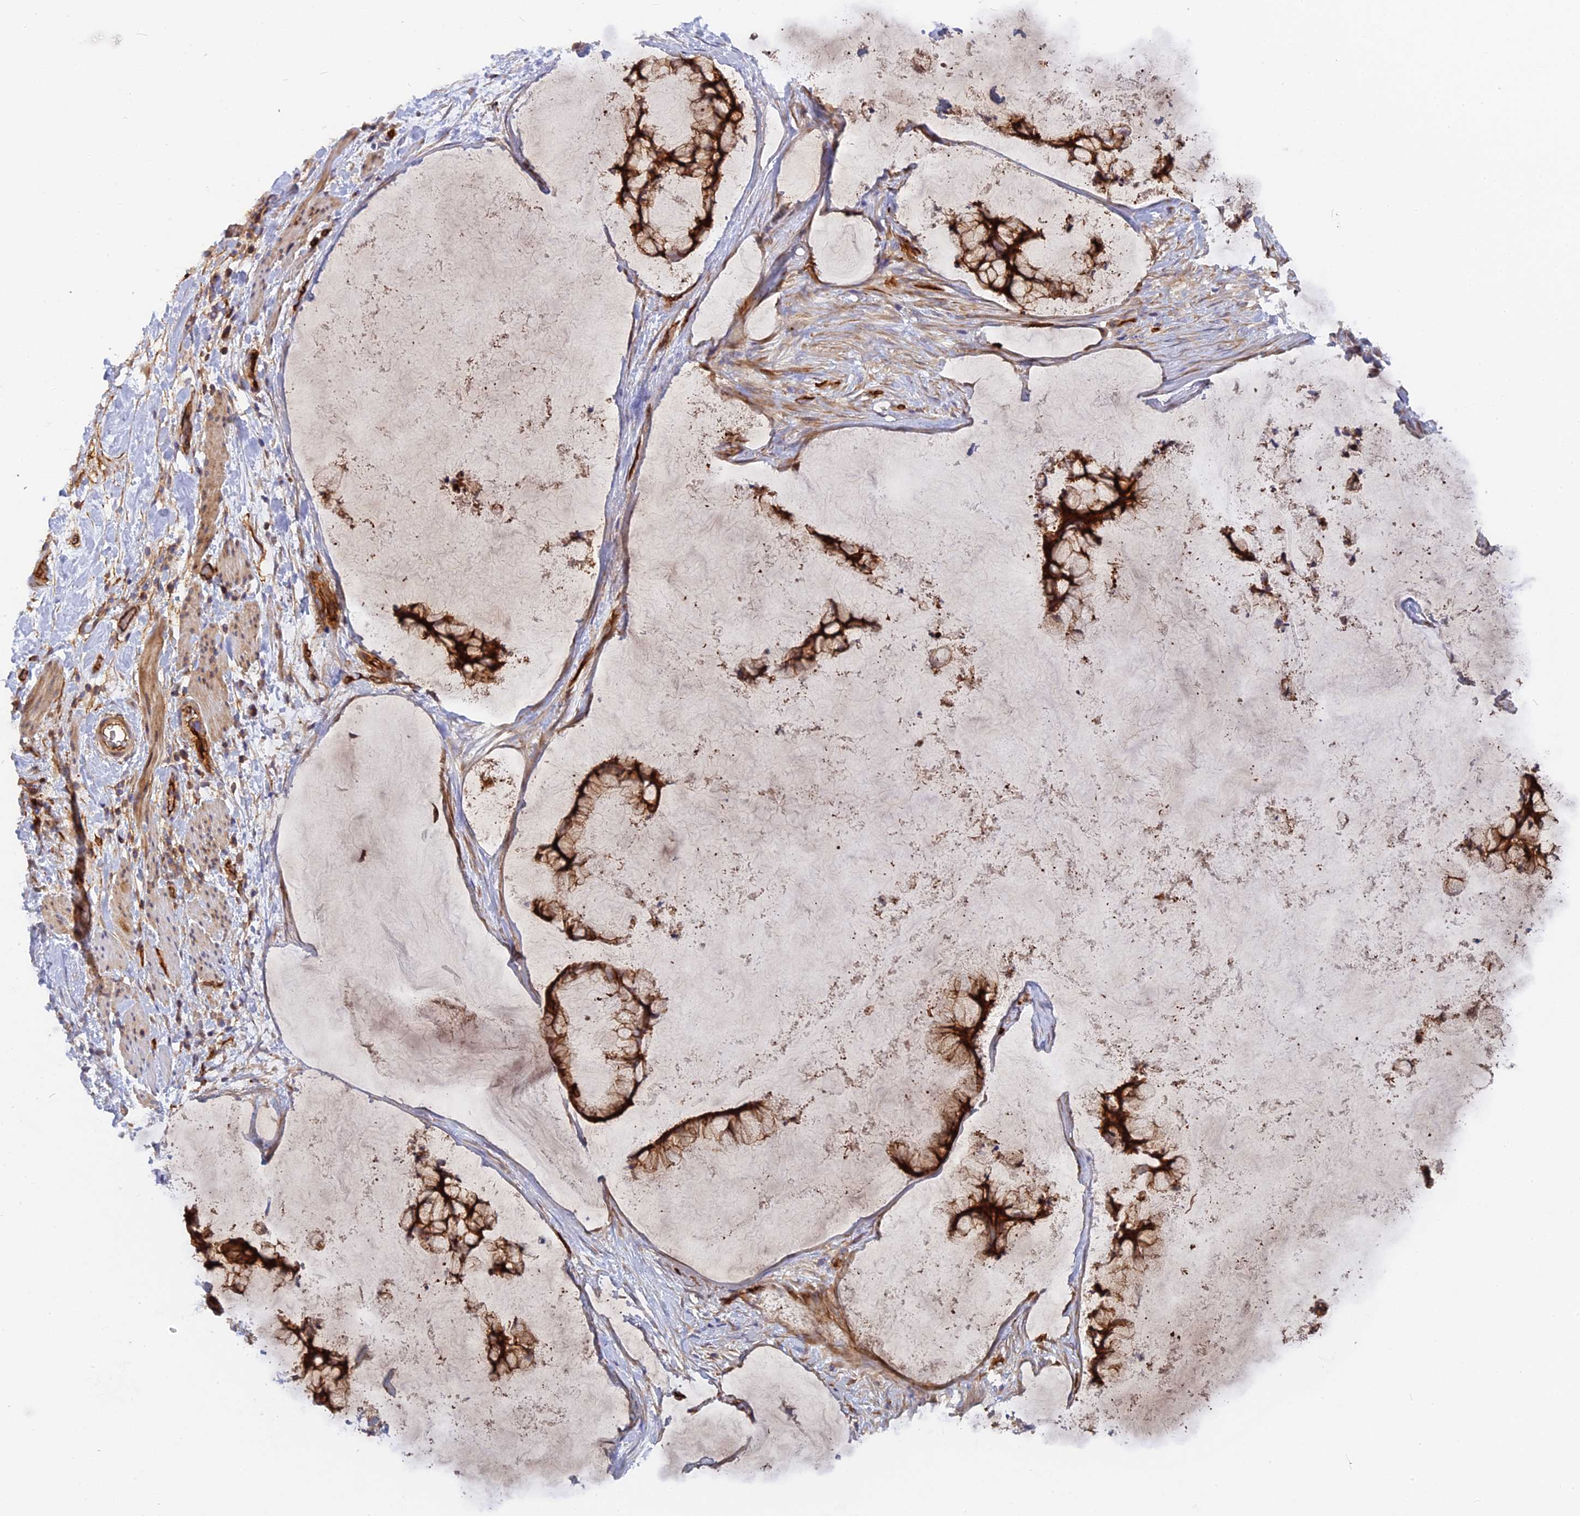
{"staining": {"intensity": "strong", "quantity": ">75%", "location": "cytoplasmic/membranous"}, "tissue": "ovarian cancer", "cell_type": "Tumor cells", "image_type": "cancer", "snomed": [{"axis": "morphology", "description": "Cystadenocarcinoma, mucinous, NOS"}, {"axis": "topography", "description": "Ovary"}], "caption": "There is high levels of strong cytoplasmic/membranous positivity in tumor cells of ovarian mucinous cystadenocarcinoma, as demonstrated by immunohistochemical staining (brown color).", "gene": "CNBD2", "patient": {"sex": "female", "age": 73}}